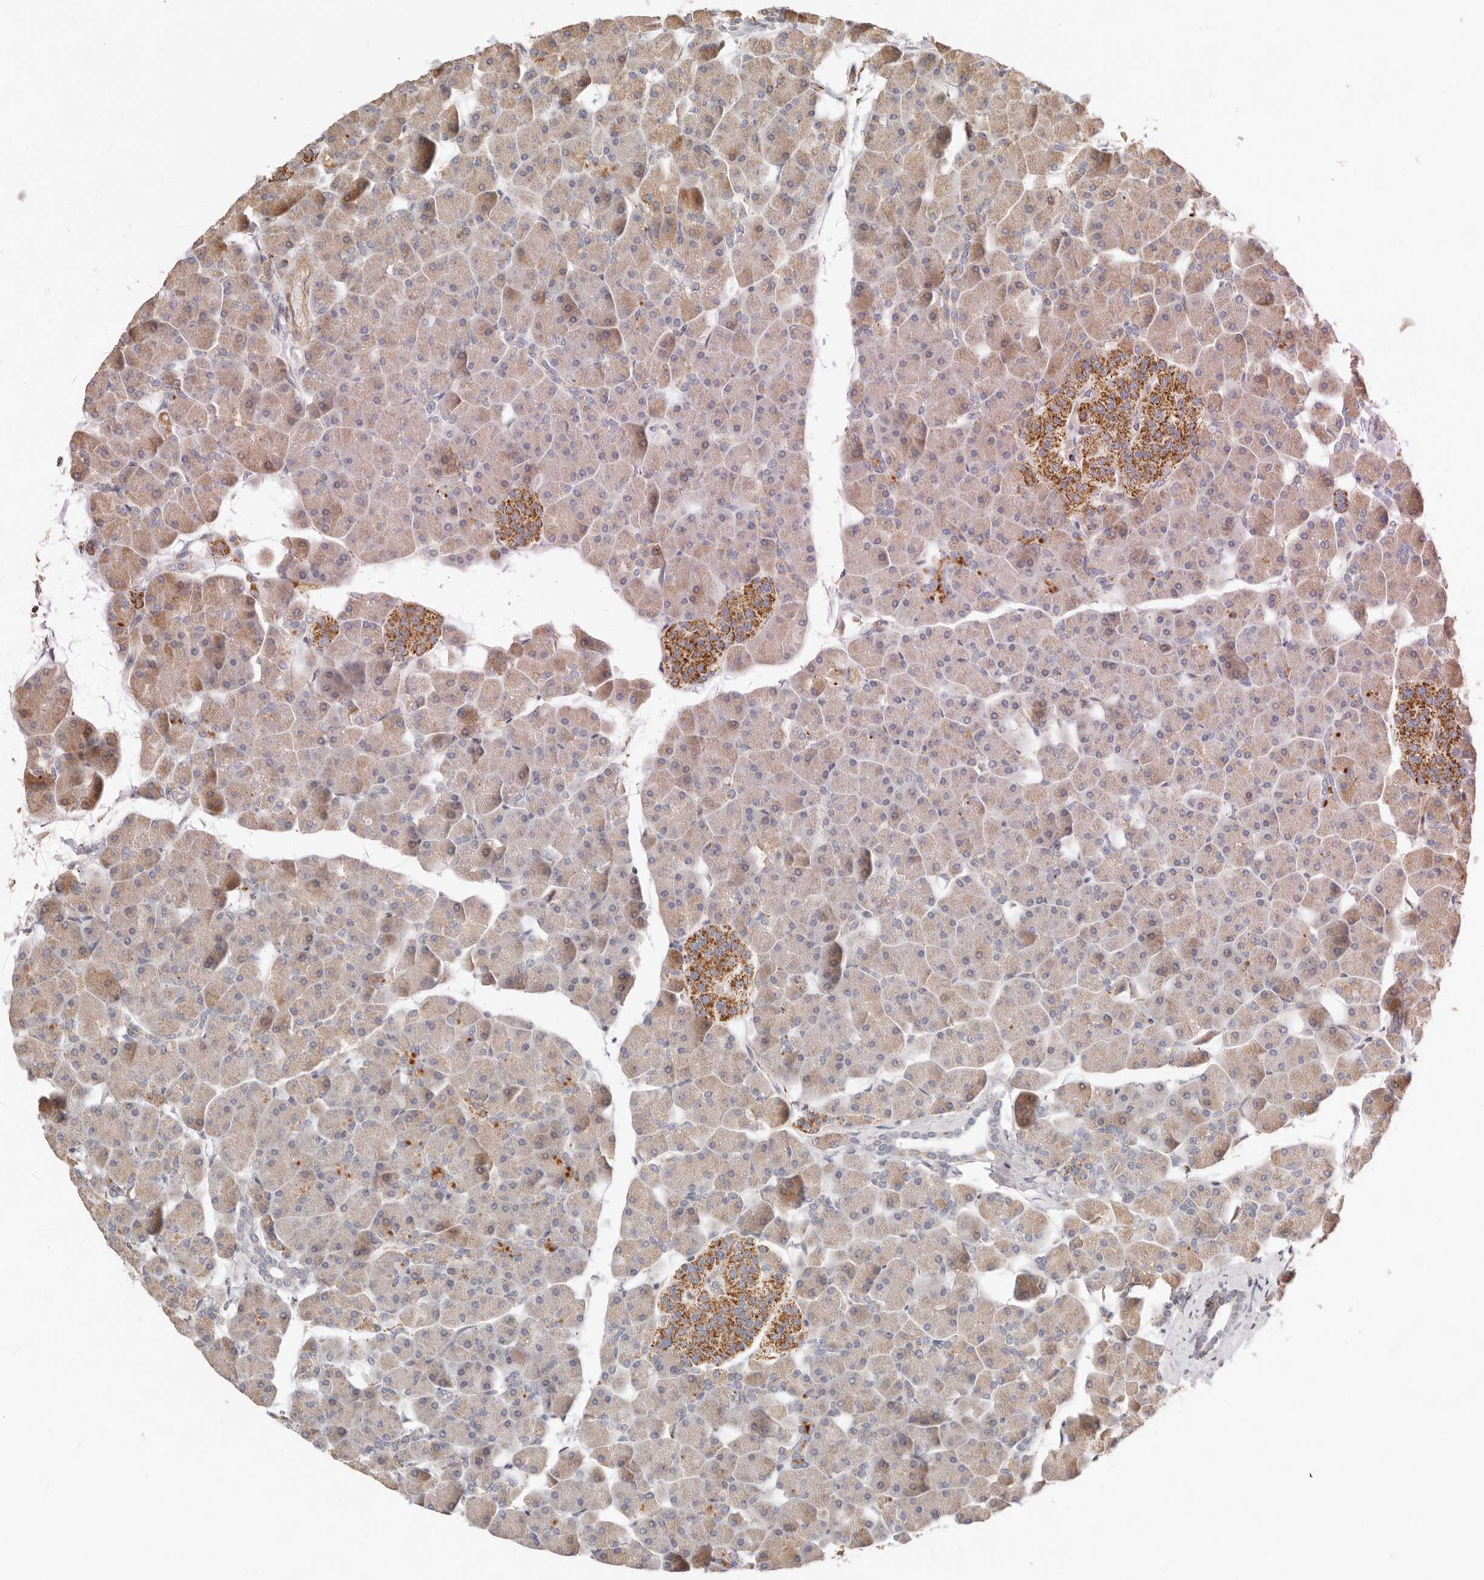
{"staining": {"intensity": "weak", "quantity": "25%-75%", "location": "cytoplasmic/membranous"}, "tissue": "pancreas", "cell_type": "Exocrine glandular cells", "image_type": "normal", "snomed": [{"axis": "morphology", "description": "Normal tissue, NOS"}, {"axis": "topography", "description": "Pancreas"}], "caption": "This image displays benign pancreas stained with immunohistochemistry (IHC) to label a protein in brown. The cytoplasmic/membranous of exocrine glandular cells show weak positivity for the protein. Nuclei are counter-stained blue.", "gene": "ARHGEF10L", "patient": {"sex": "male", "age": 35}}